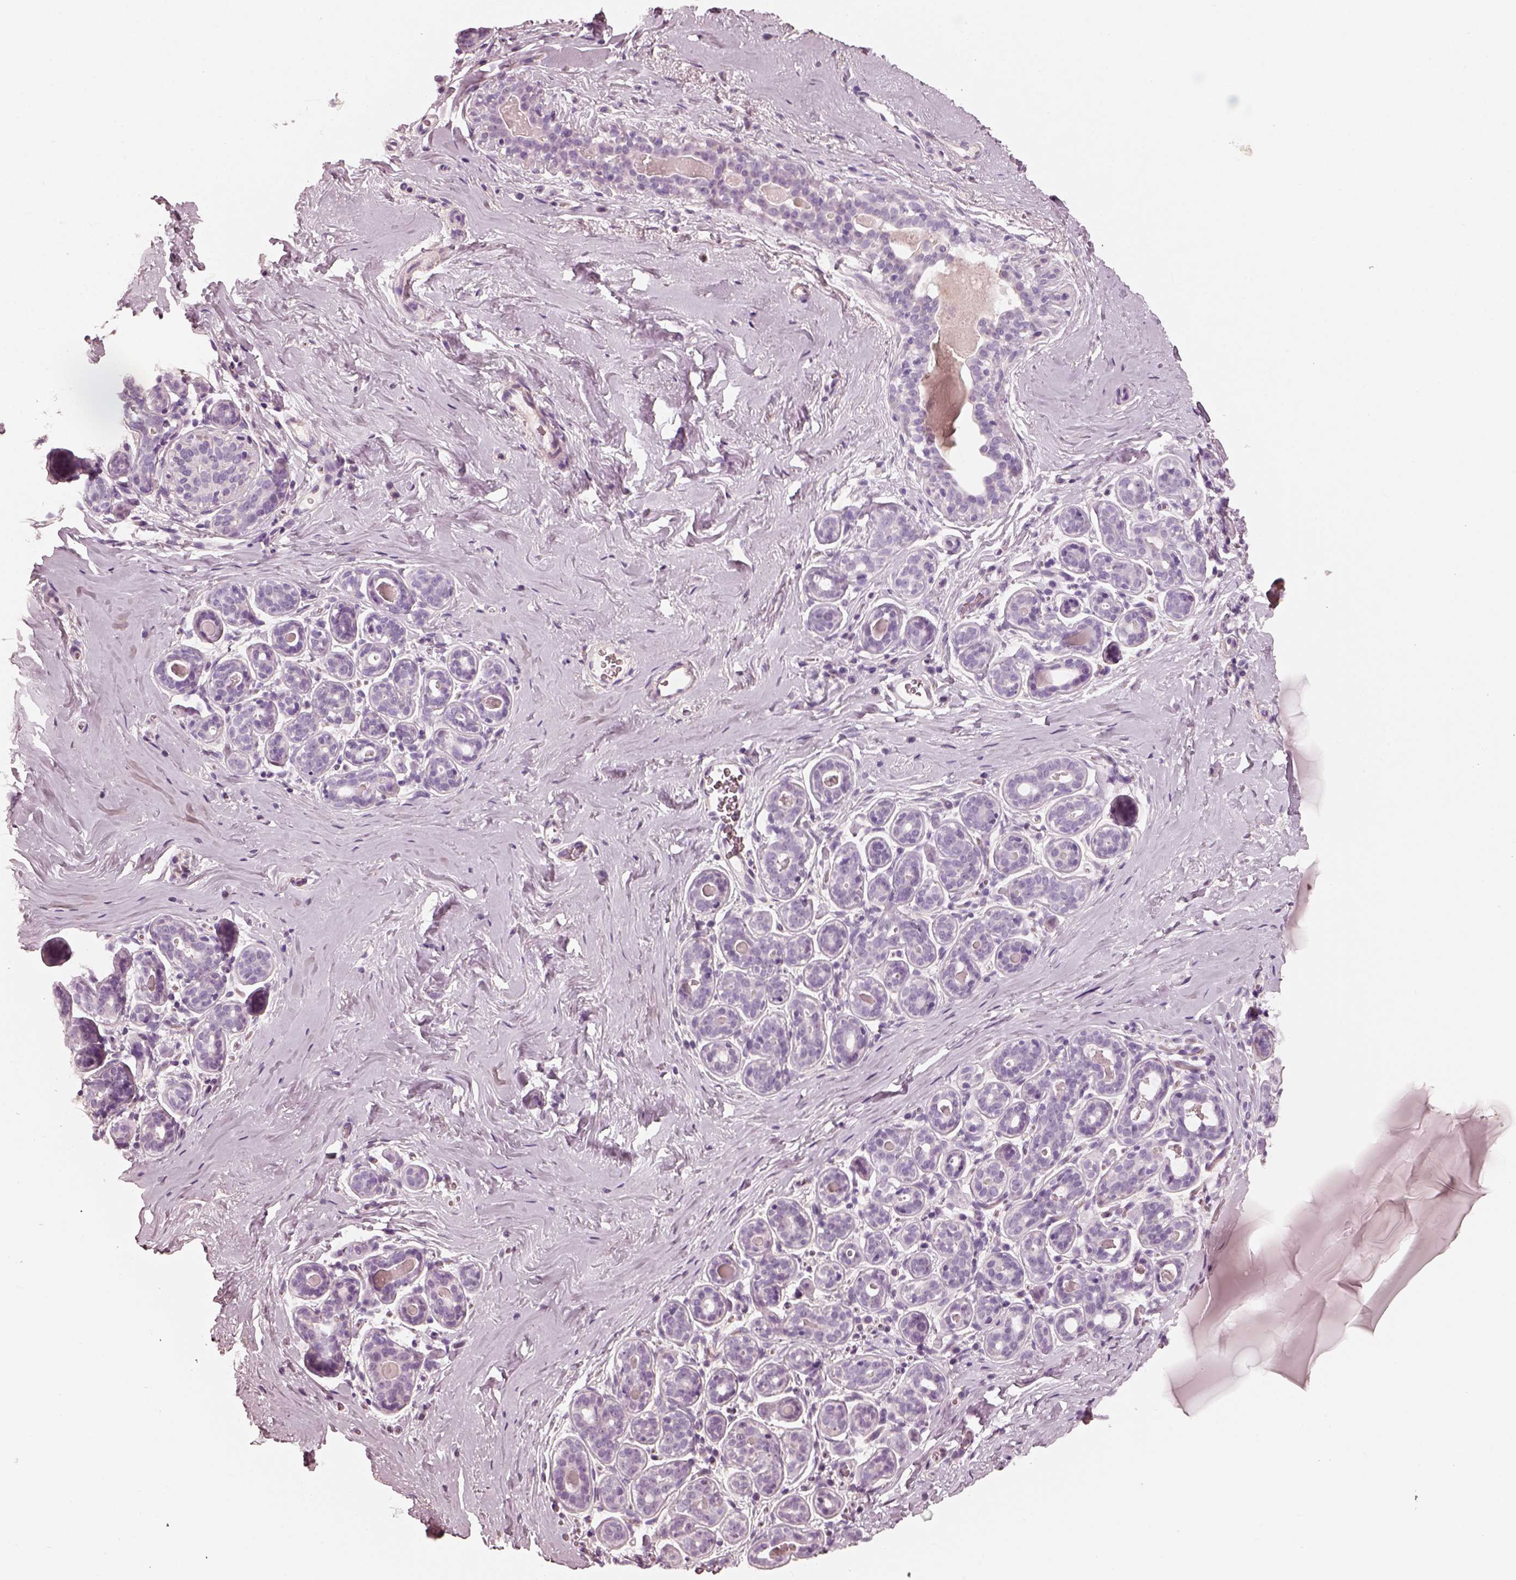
{"staining": {"intensity": "negative", "quantity": "none", "location": "none"}, "tissue": "breast", "cell_type": "Adipocytes", "image_type": "normal", "snomed": [{"axis": "morphology", "description": "Normal tissue, NOS"}, {"axis": "topography", "description": "Skin"}, {"axis": "topography", "description": "Breast"}], "caption": "Immunohistochemistry of normal breast displays no staining in adipocytes. Brightfield microscopy of immunohistochemistry stained with DAB (brown) and hematoxylin (blue), captured at high magnification.", "gene": "RS1", "patient": {"sex": "female", "age": 43}}